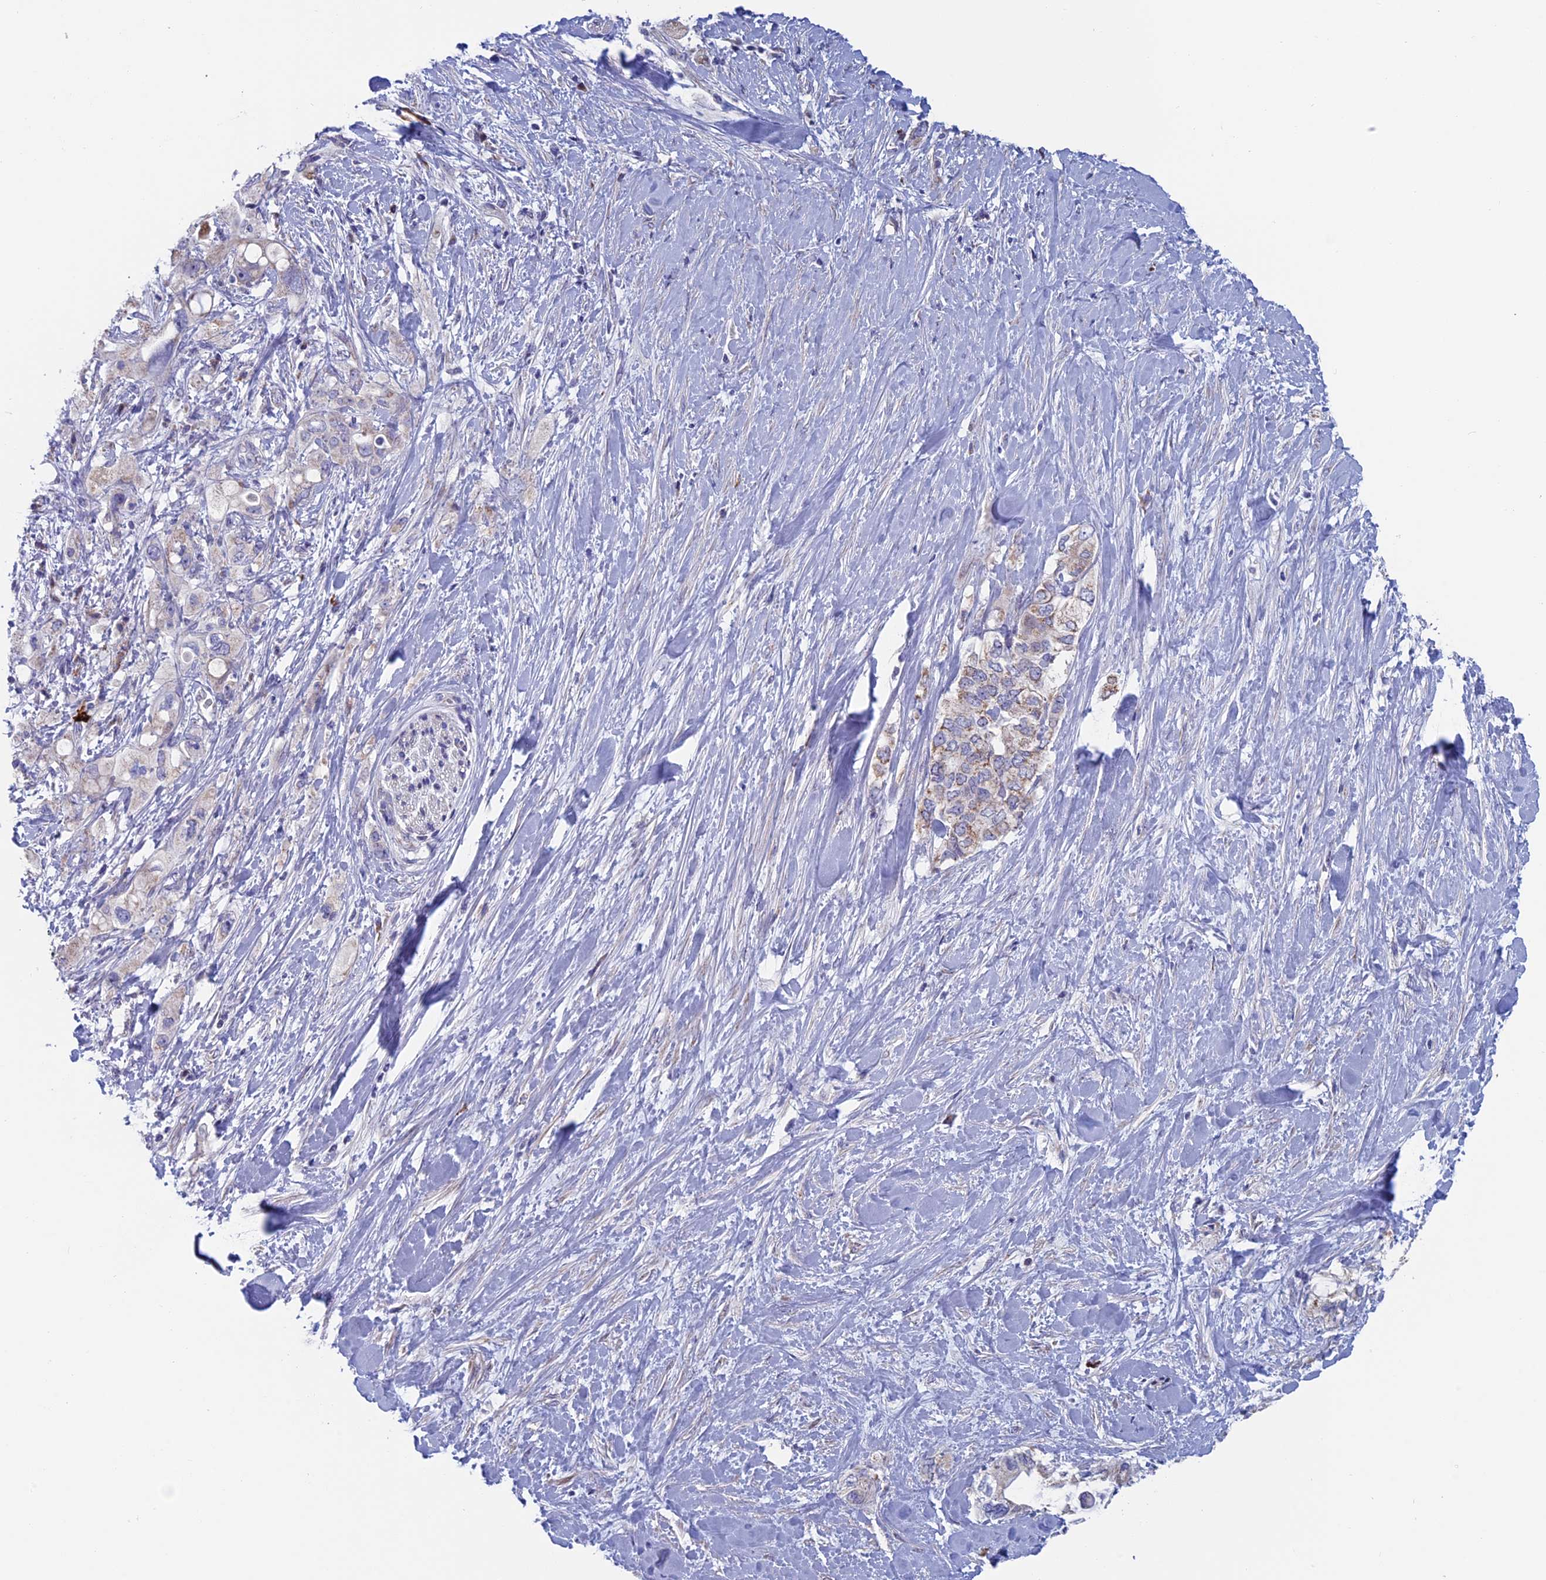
{"staining": {"intensity": "weak", "quantity": "<25%", "location": "cytoplasmic/membranous"}, "tissue": "pancreatic cancer", "cell_type": "Tumor cells", "image_type": "cancer", "snomed": [{"axis": "morphology", "description": "Adenocarcinoma, NOS"}, {"axis": "topography", "description": "Pancreas"}], "caption": "Immunohistochemistry micrograph of human pancreatic adenocarcinoma stained for a protein (brown), which reveals no positivity in tumor cells.", "gene": "NIBAN3", "patient": {"sex": "female", "age": 56}}